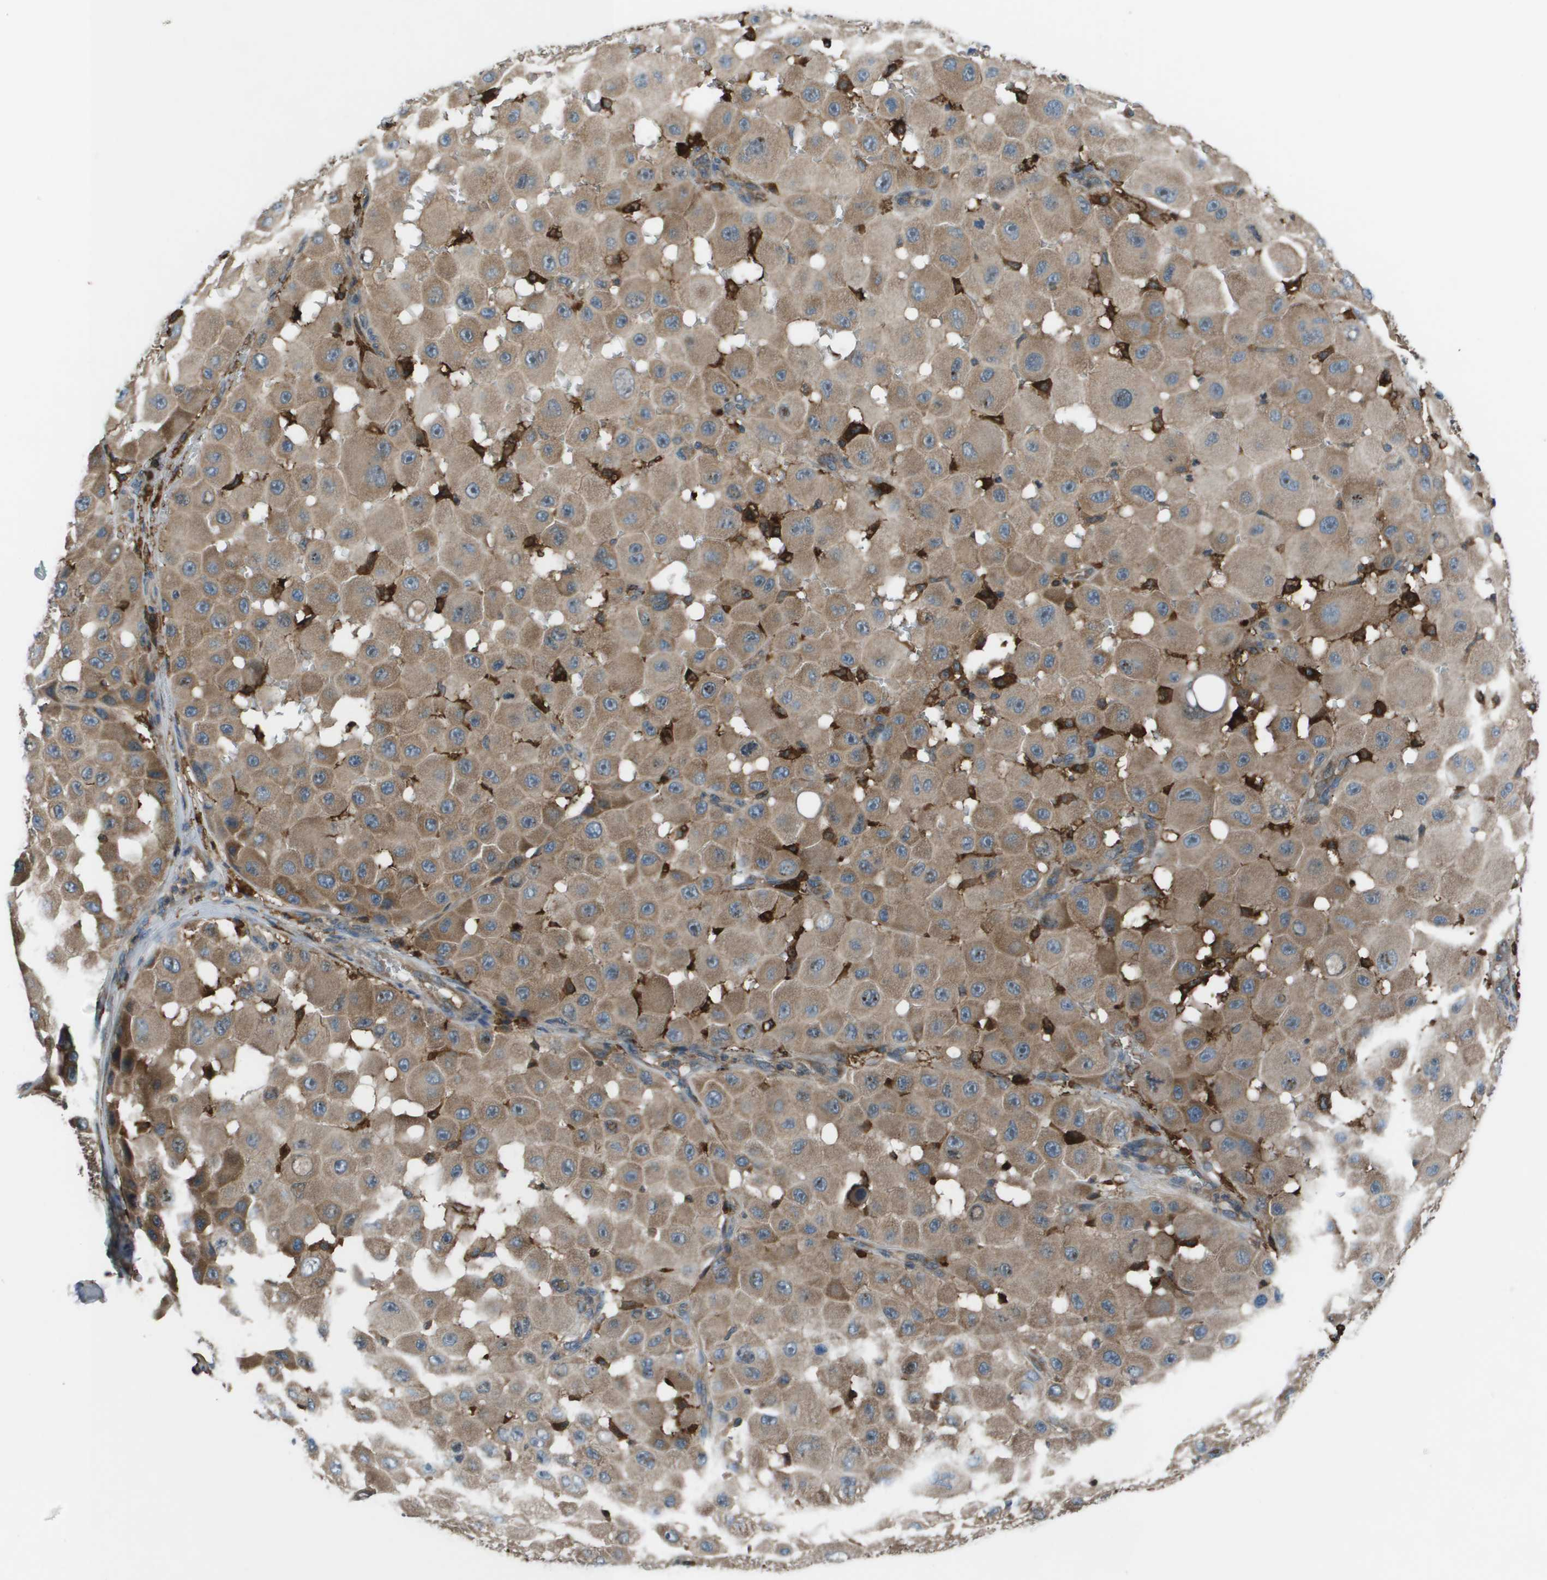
{"staining": {"intensity": "moderate", "quantity": ">75%", "location": "cytoplasmic/membranous"}, "tissue": "melanoma", "cell_type": "Tumor cells", "image_type": "cancer", "snomed": [{"axis": "morphology", "description": "Malignant melanoma, NOS"}, {"axis": "topography", "description": "Skin"}], "caption": "Tumor cells exhibit medium levels of moderate cytoplasmic/membranous positivity in approximately >75% of cells in human malignant melanoma.", "gene": "EIF3B", "patient": {"sex": "female", "age": 81}}